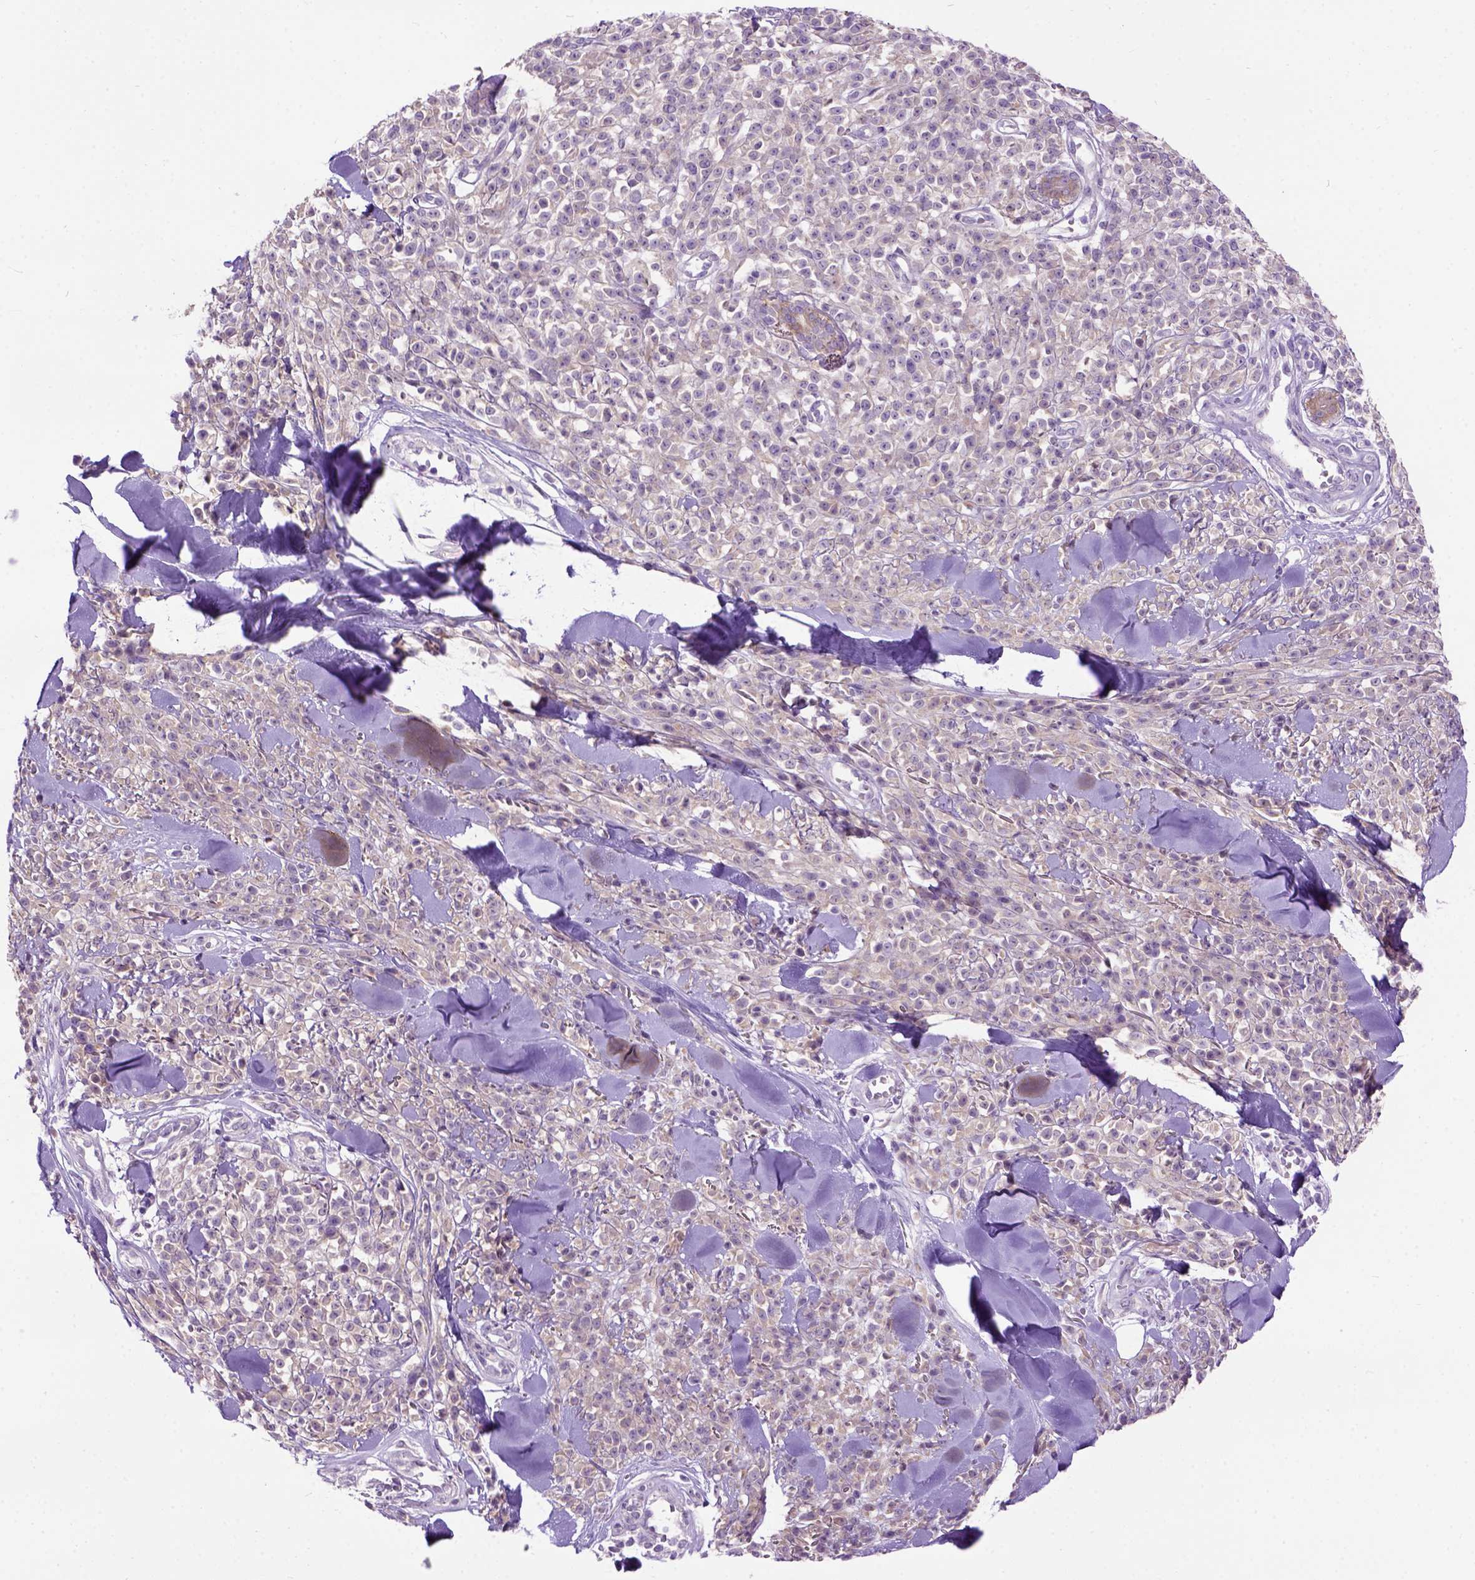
{"staining": {"intensity": "negative", "quantity": "none", "location": "none"}, "tissue": "melanoma", "cell_type": "Tumor cells", "image_type": "cancer", "snomed": [{"axis": "morphology", "description": "Malignant melanoma, NOS"}, {"axis": "topography", "description": "Skin"}, {"axis": "topography", "description": "Skin of trunk"}], "caption": "Histopathology image shows no protein staining in tumor cells of melanoma tissue. Brightfield microscopy of immunohistochemistry stained with DAB (brown) and hematoxylin (blue), captured at high magnification.", "gene": "MAPT", "patient": {"sex": "male", "age": 74}}